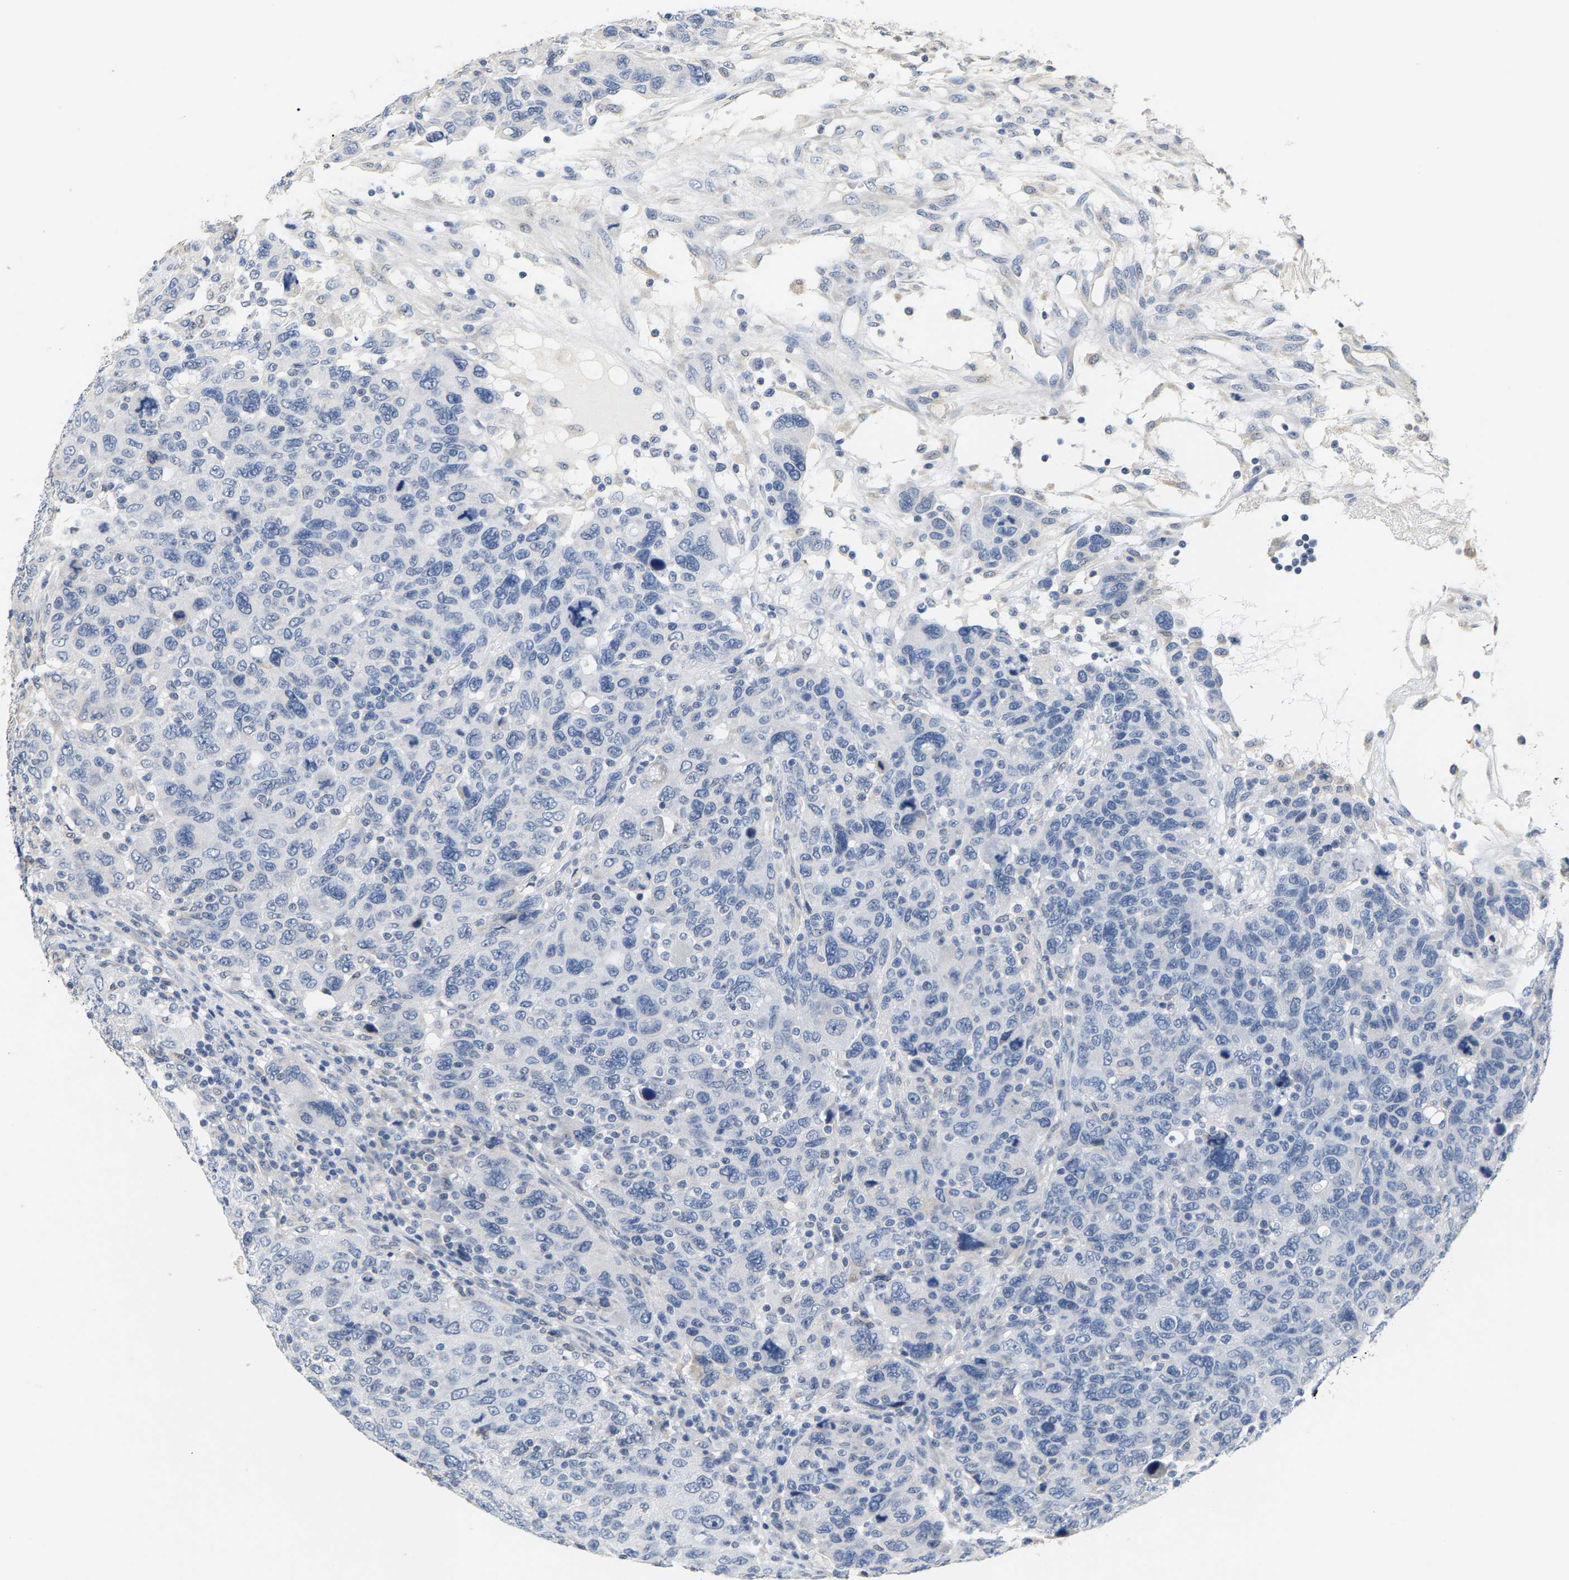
{"staining": {"intensity": "negative", "quantity": "none", "location": "none"}, "tissue": "breast cancer", "cell_type": "Tumor cells", "image_type": "cancer", "snomed": [{"axis": "morphology", "description": "Duct carcinoma"}, {"axis": "topography", "description": "Breast"}], "caption": "An immunohistochemistry histopathology image of invasive ductal carcinoma (breast) is shown. There is no staining in tumor cells of invasive ductal carcinoma (breast).", "gene": "CIDEC", "patient": {"sex": "female", "age": 37}}